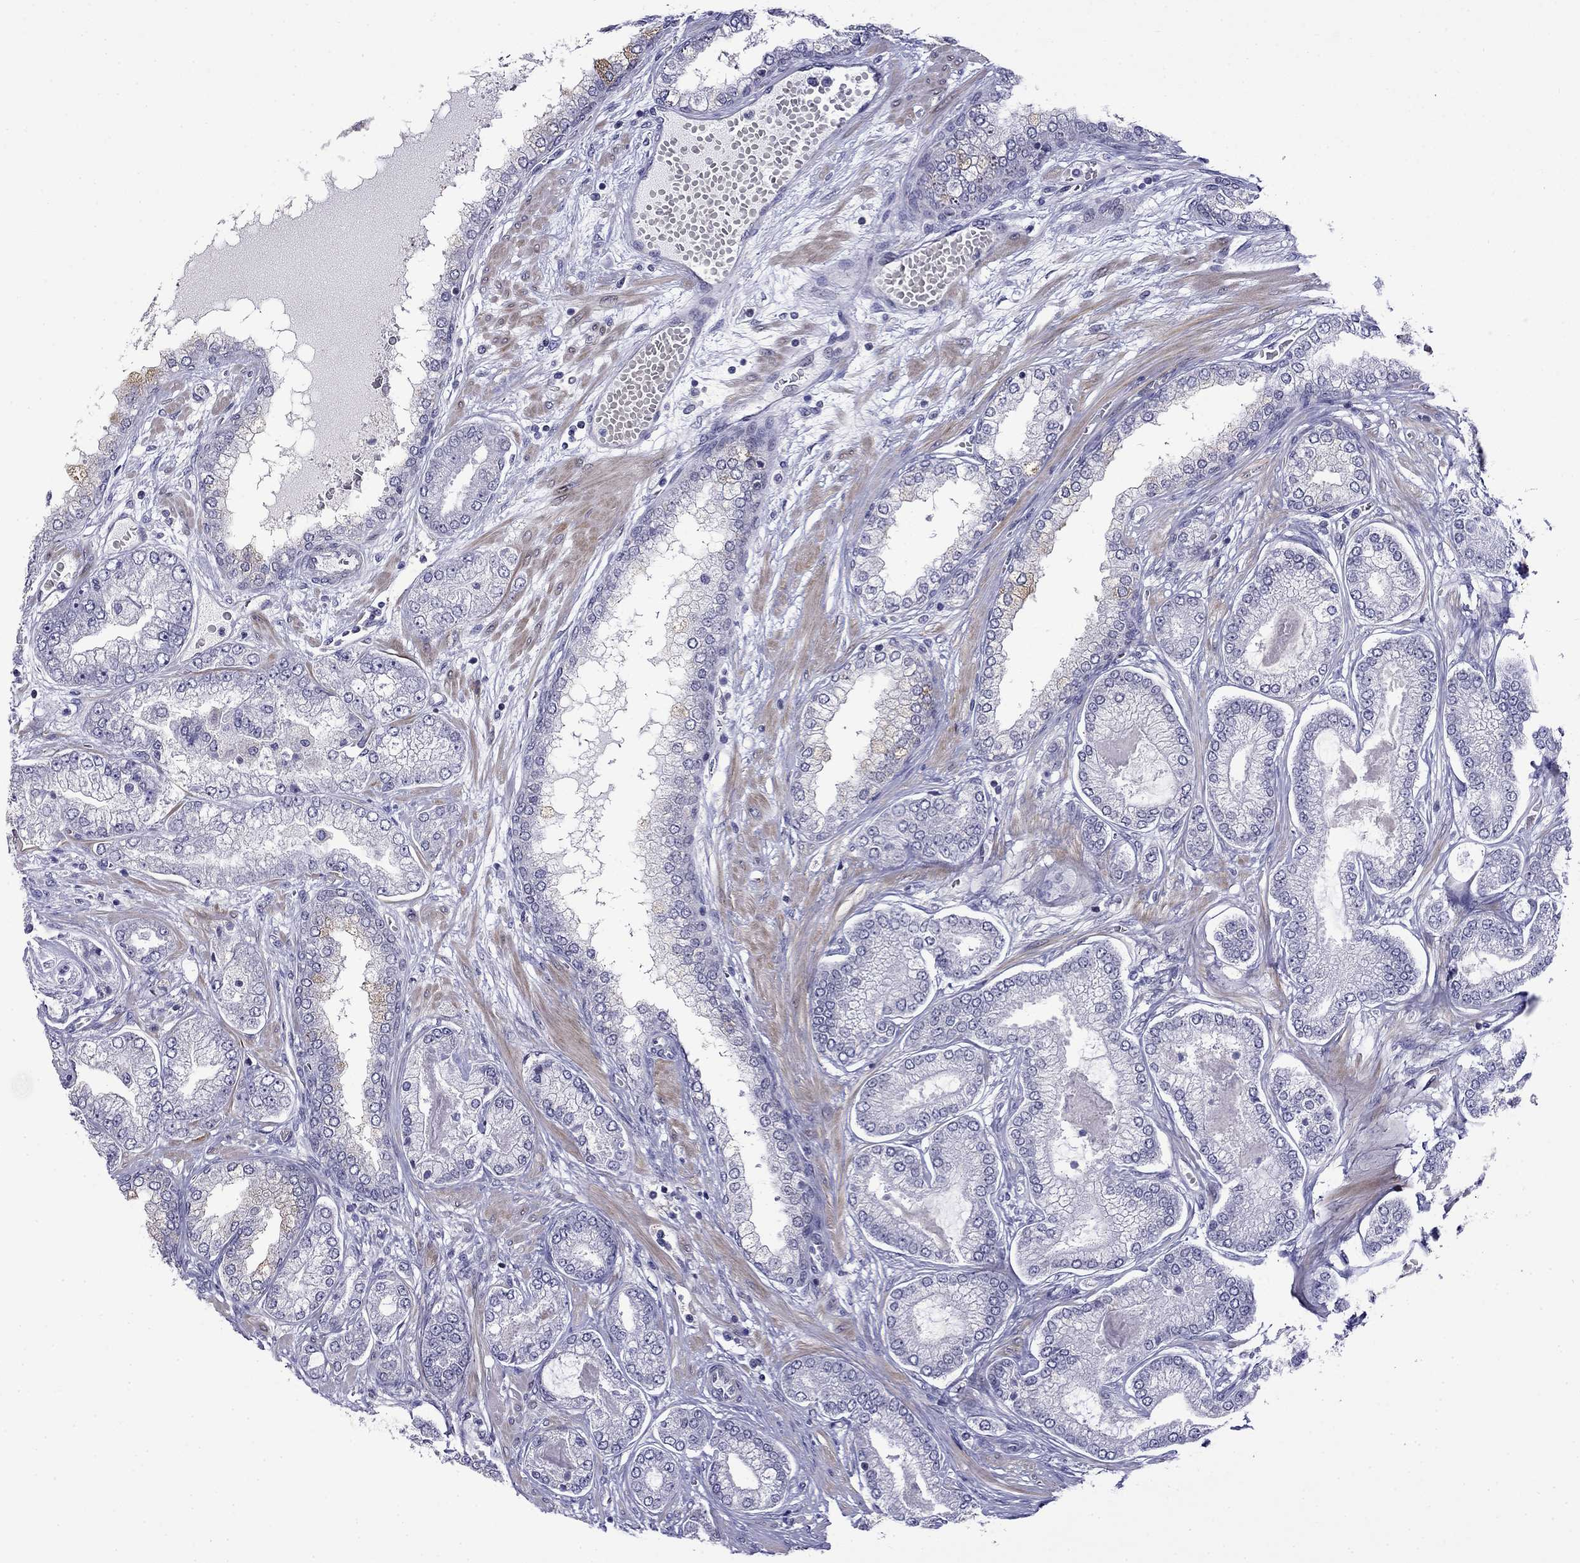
{"staining": {"intensity": "negative", "quantity": "none", "location": "none"}, "tissue": "prostate cancer", "cell_type": "Tumor cells", "image_type": "cancer", "snomed": [{"axis": "morphology", "description": "Adenocarcinoma, Low grade"}, {"axis": "topography", "description": "Prostate"}], "caption": "High magnification brightfield microscopy of low-grade adenocarcinoma (prostate) stained with DAB (brown) and counterstained with hematoxylin (blue): tumor cells show no significant positivity.", "gene": "PRR18", "patient": {"sex": "male", "age": 57}}